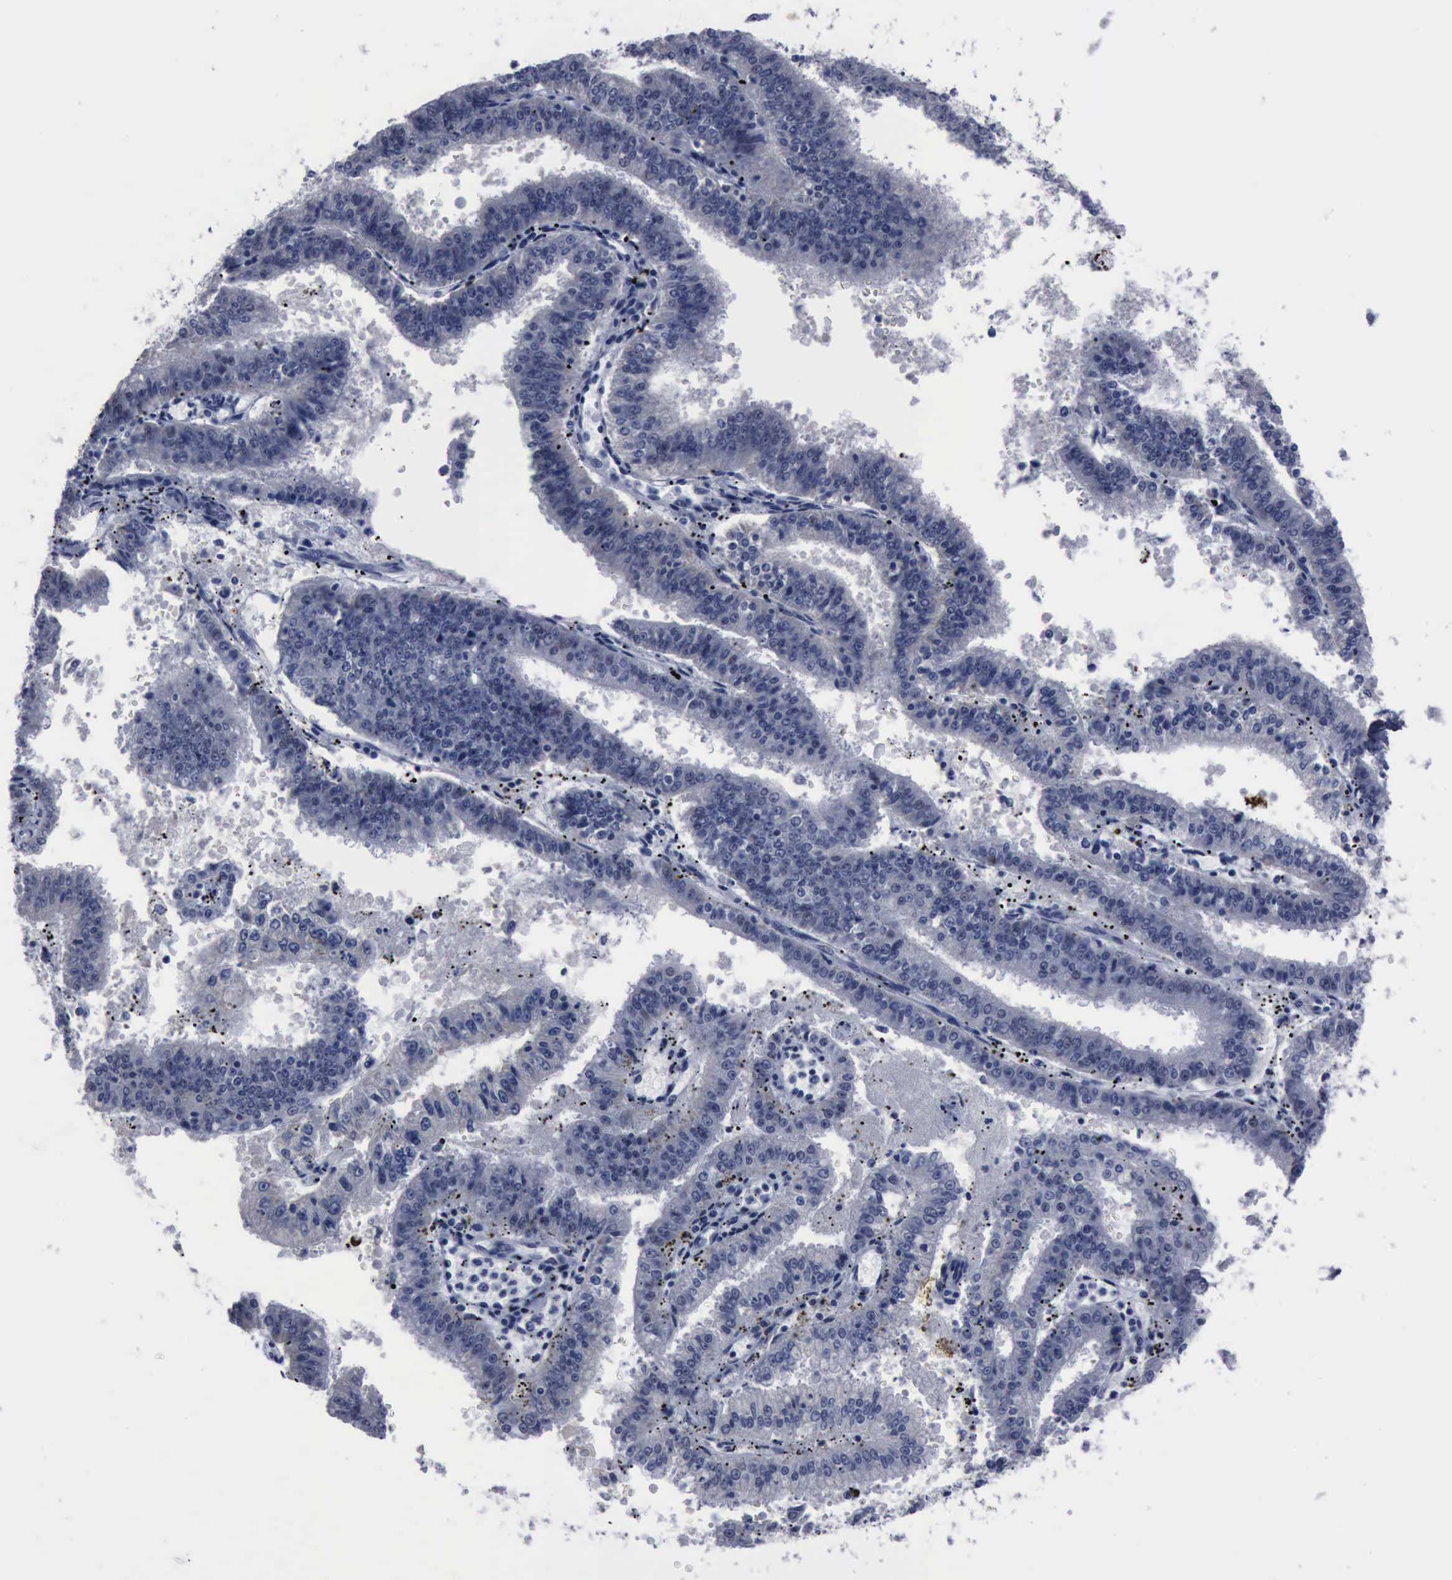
{"staining": {"intensity": "negative", "quantity": "none", "location": "none"}, "tissue": "endometrial cancer", "cell_type": "Tumor cells", "image_type": "cancer", "snomed": [{"axis": "morphology", "description": "Adenocarcinoma, NOS"}, {"axis": "topography", "description": "Endometrium"}], "caption": "Immunohistochemistry micrograph of endometrial cancer (adenocarcinoma) stained for a protein (brown), which reveals no positivity in tumor cells.", "gene": "BRD1", "patient": {"sex": "female", "age": 66}}